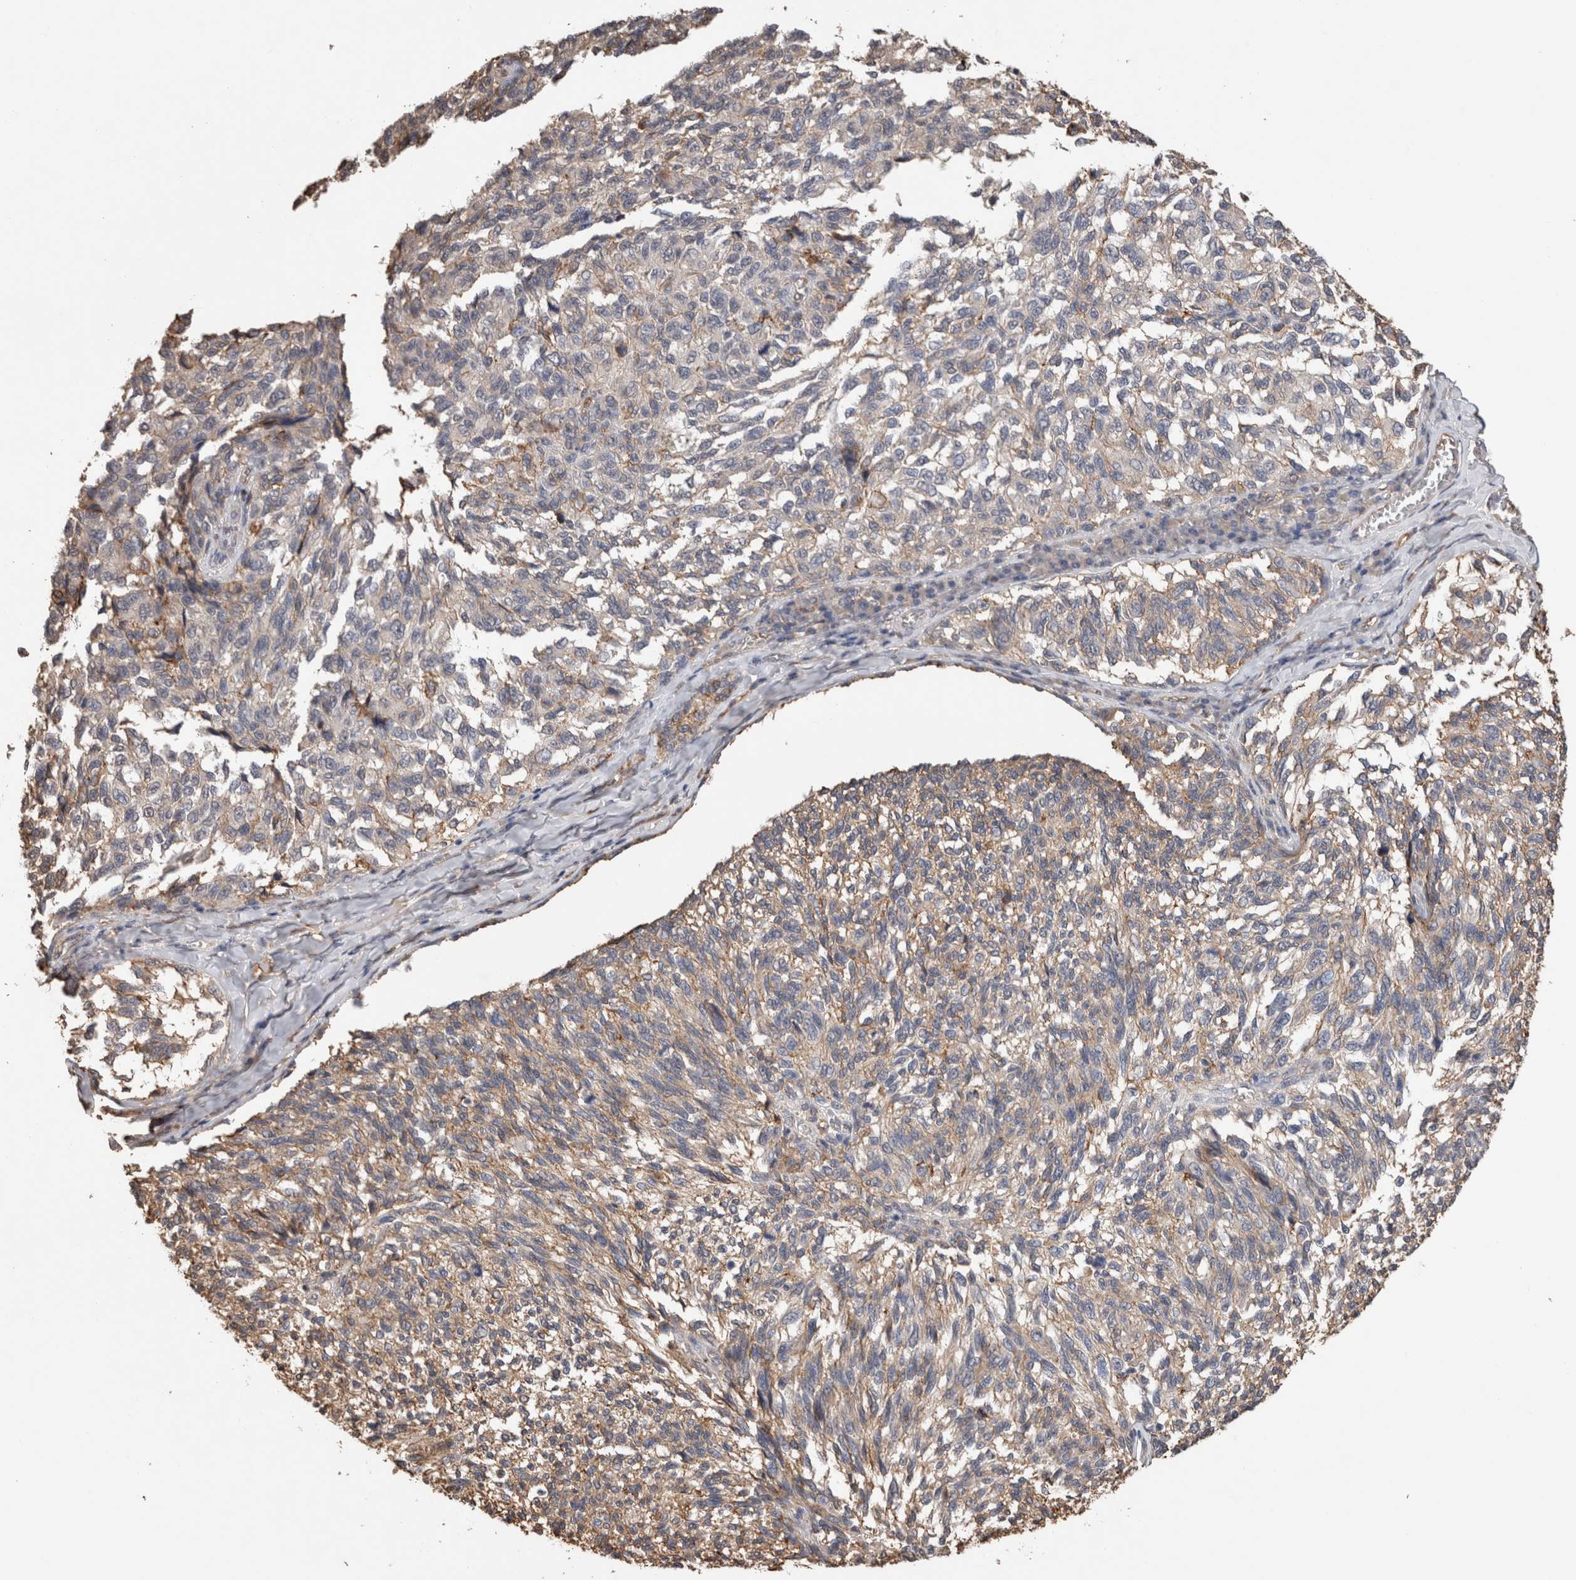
{"staining": {"intensity": "weak", "quantity": ">75%", "location": "cytoplasmic/membranous"}, "tissue": "melanoma", "cell_type": "Tumor cells", "image_type": "cancer", "snomed": [{"axis": "morphology", "description": "Malignant melanoma, NOS"}, {"axis": "topography", "description": "Skin"}], "caption": "Malignant melanoma stained for a protein (brown) shows weak cytoplasmic/membranous positive positivity in about >75% of tumor cells.", "gene": "S100A10", "patient": {"sex": "female", "age": 73}}